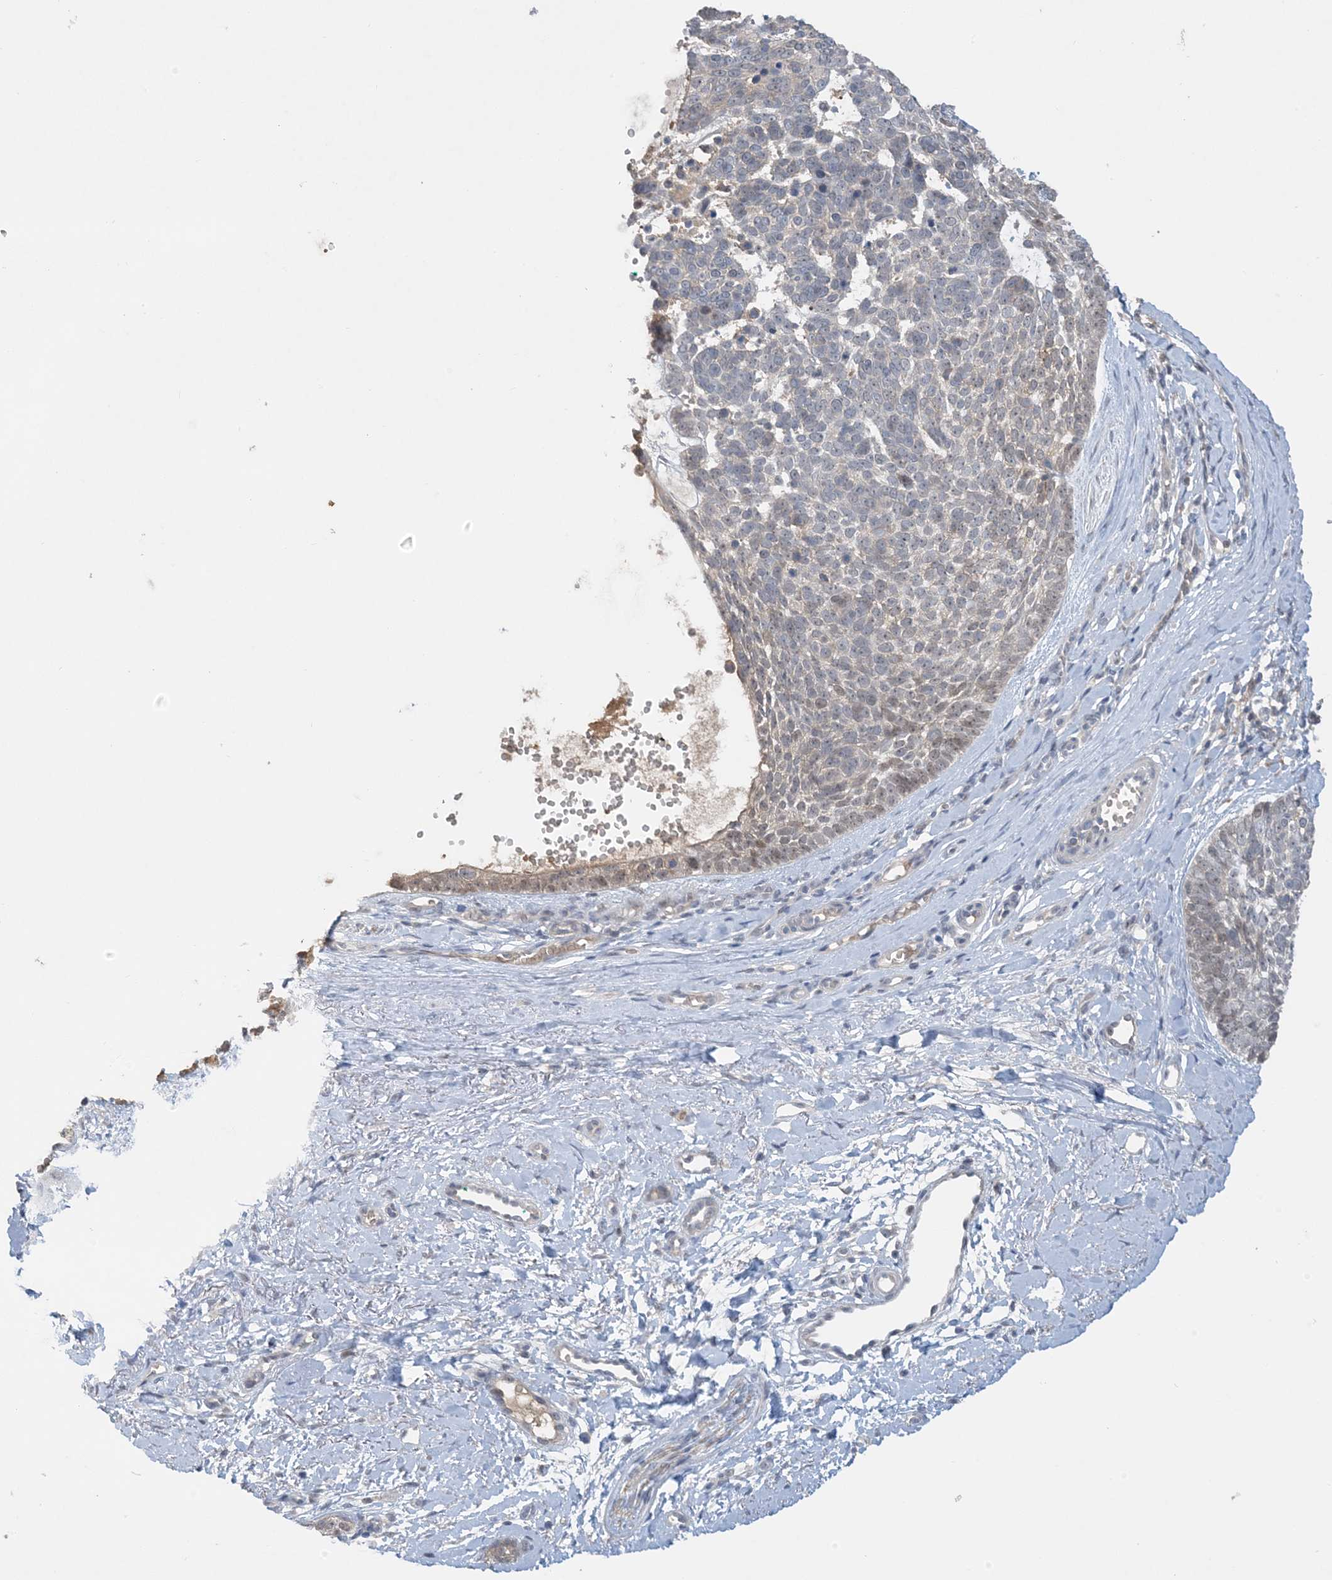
{"staining": {"intensity": "weak", "quantity": "<25%", "location": "nuclear"}, "tissue": "skin cancer", "cell_type": "Tumor cells", "image_type": "cancer", "snomed": [{"axis": "morphology", "description": "Basal cell carcinoma"}, {"axis": "topography", "description": "Skin"}], "caption": "The micrograph reveals no significant staining in tumor cells of skin basal cell carcinoma.", "gene": "UBE2E1", "patient": {"sex": "female", "age": 81}}